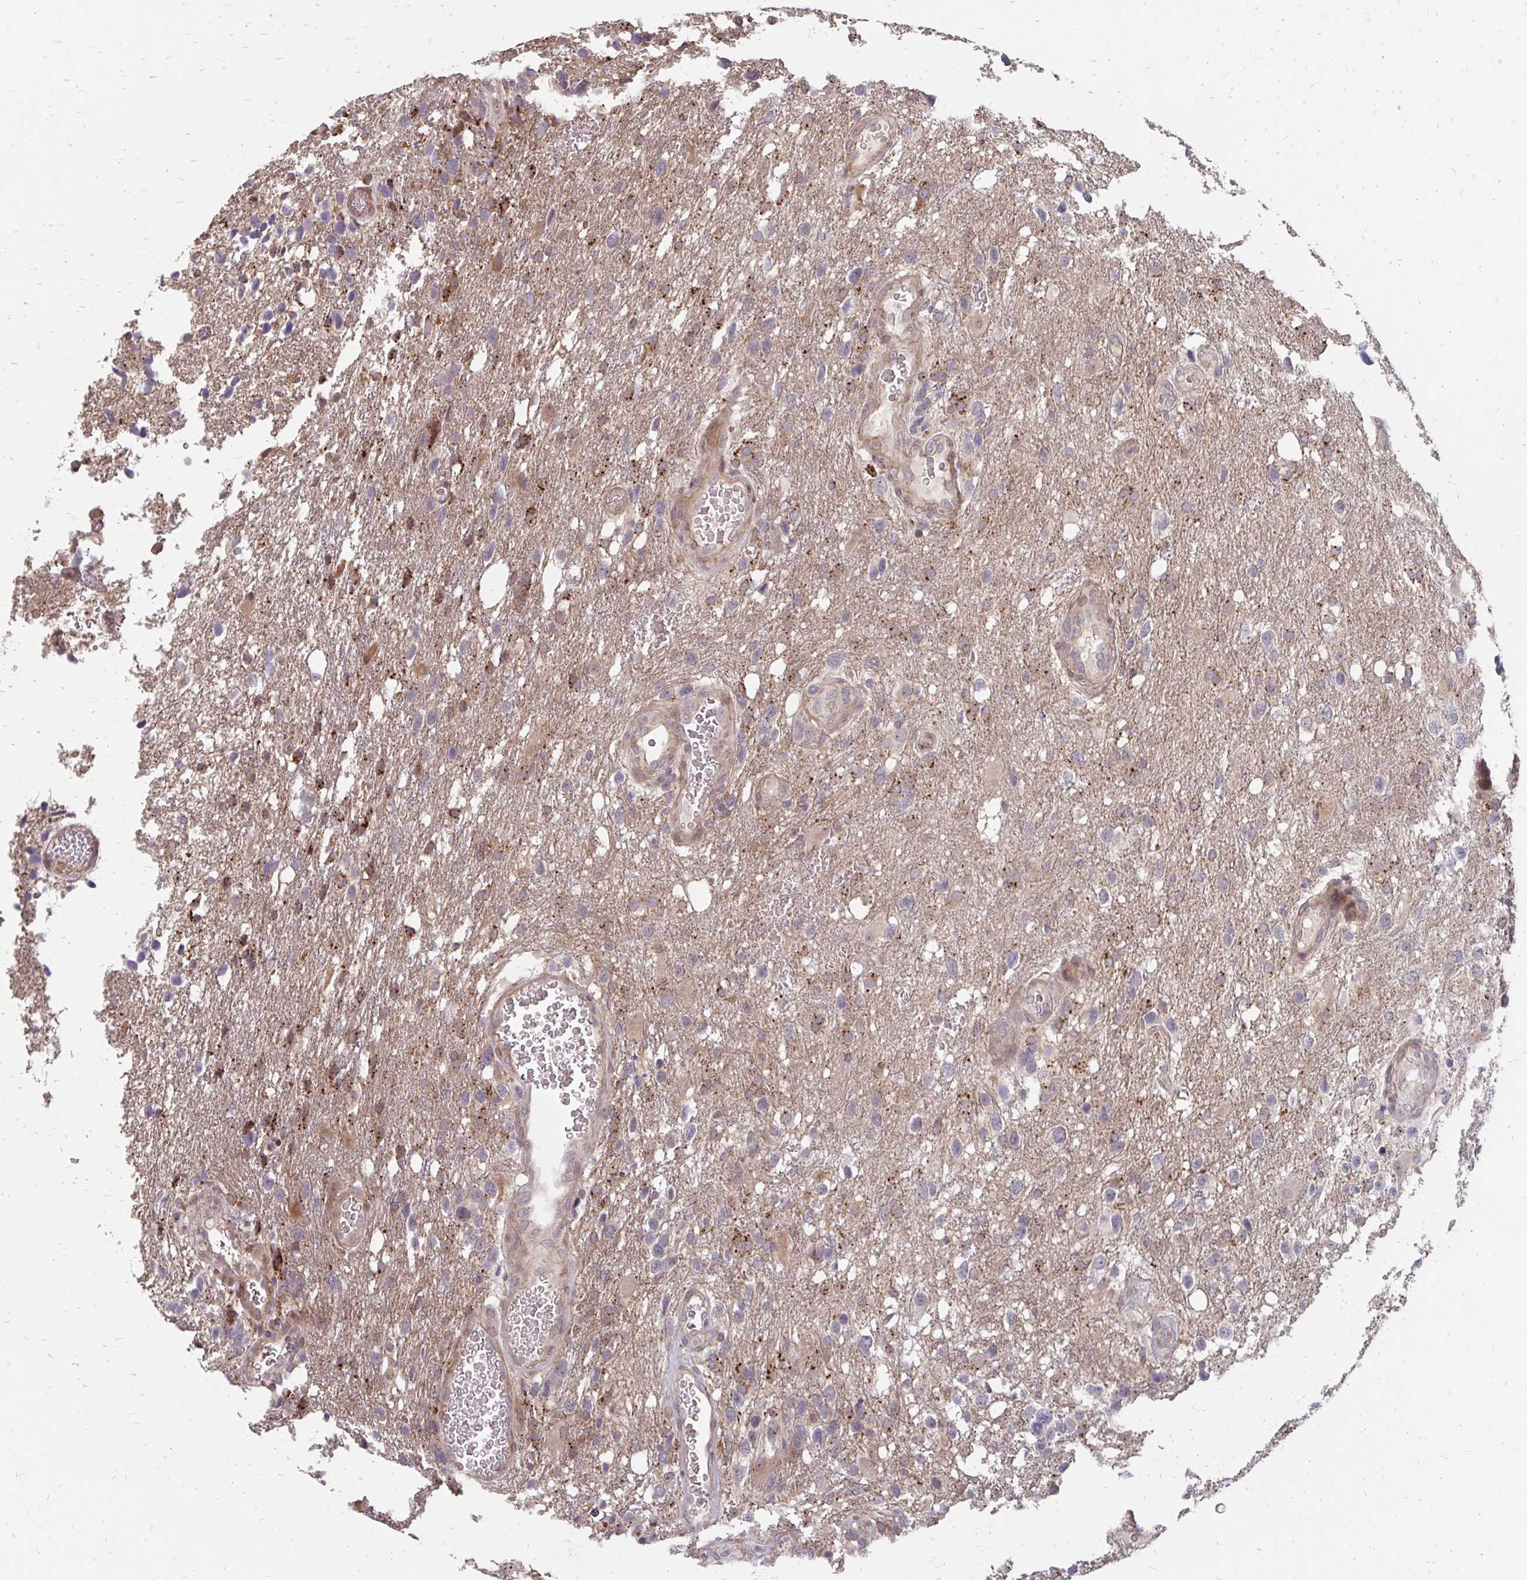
{"staining": {"intensity": "negative", "quantity": "none", "location": "none"}, "tissue": "glioma", "cell_type": "Tumor cells", "image_type": "cancer", "snomed": [{"axis": "morphology", "description": "Glioma, malignant, High grade"}, {"axis": "topography", "description": "Brain"}], "caption": "High magnification brightfield microscopy of glioma stained with DAB (brown) and counterstained with hematoxylin (blue): tumor cells show no significant expression.", "gene": "ZNF285", "patient": {"sex": "female", "age": 58}}